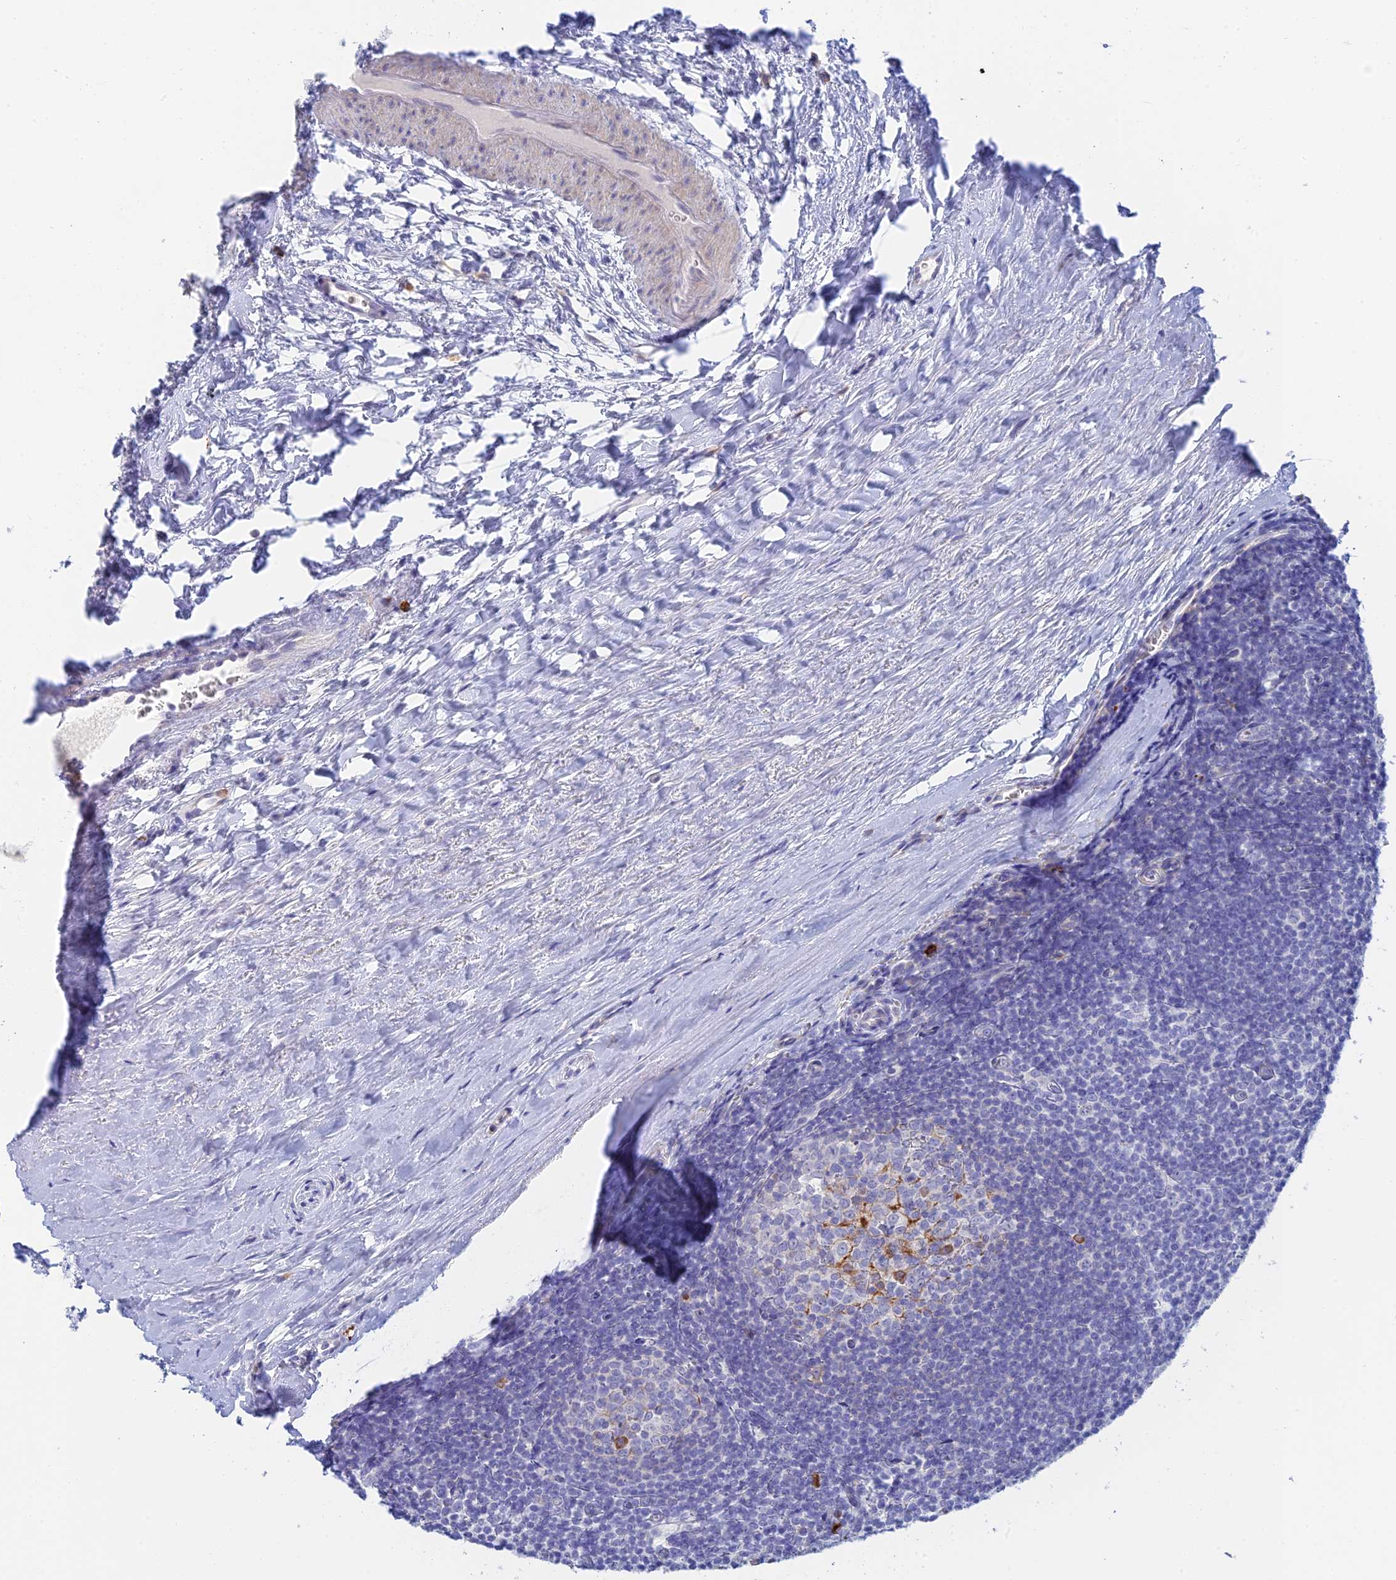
{"staining": {"intensity": "negative", "quantity": "none", "location": "none"}, "tissue": "tonsil", "cell_type": "Germinal center cells", "image_type": "normal", "snomed": [{"axis": "morphology", "description": "Normal tissue, NOS"}, {"axis": "topography", "description": "Tonsil"}], "caption": "The photomicrograph exhibits no staining of germinal center cells in unremarkable tonsil. The staining is performed using DAB (3,3'-diaminobenzidine) brown chromogen with nuclei counter-stained in using hematoxylin.", "gene": "CEP152", "patient": {"sex": "male", "age": 27}}